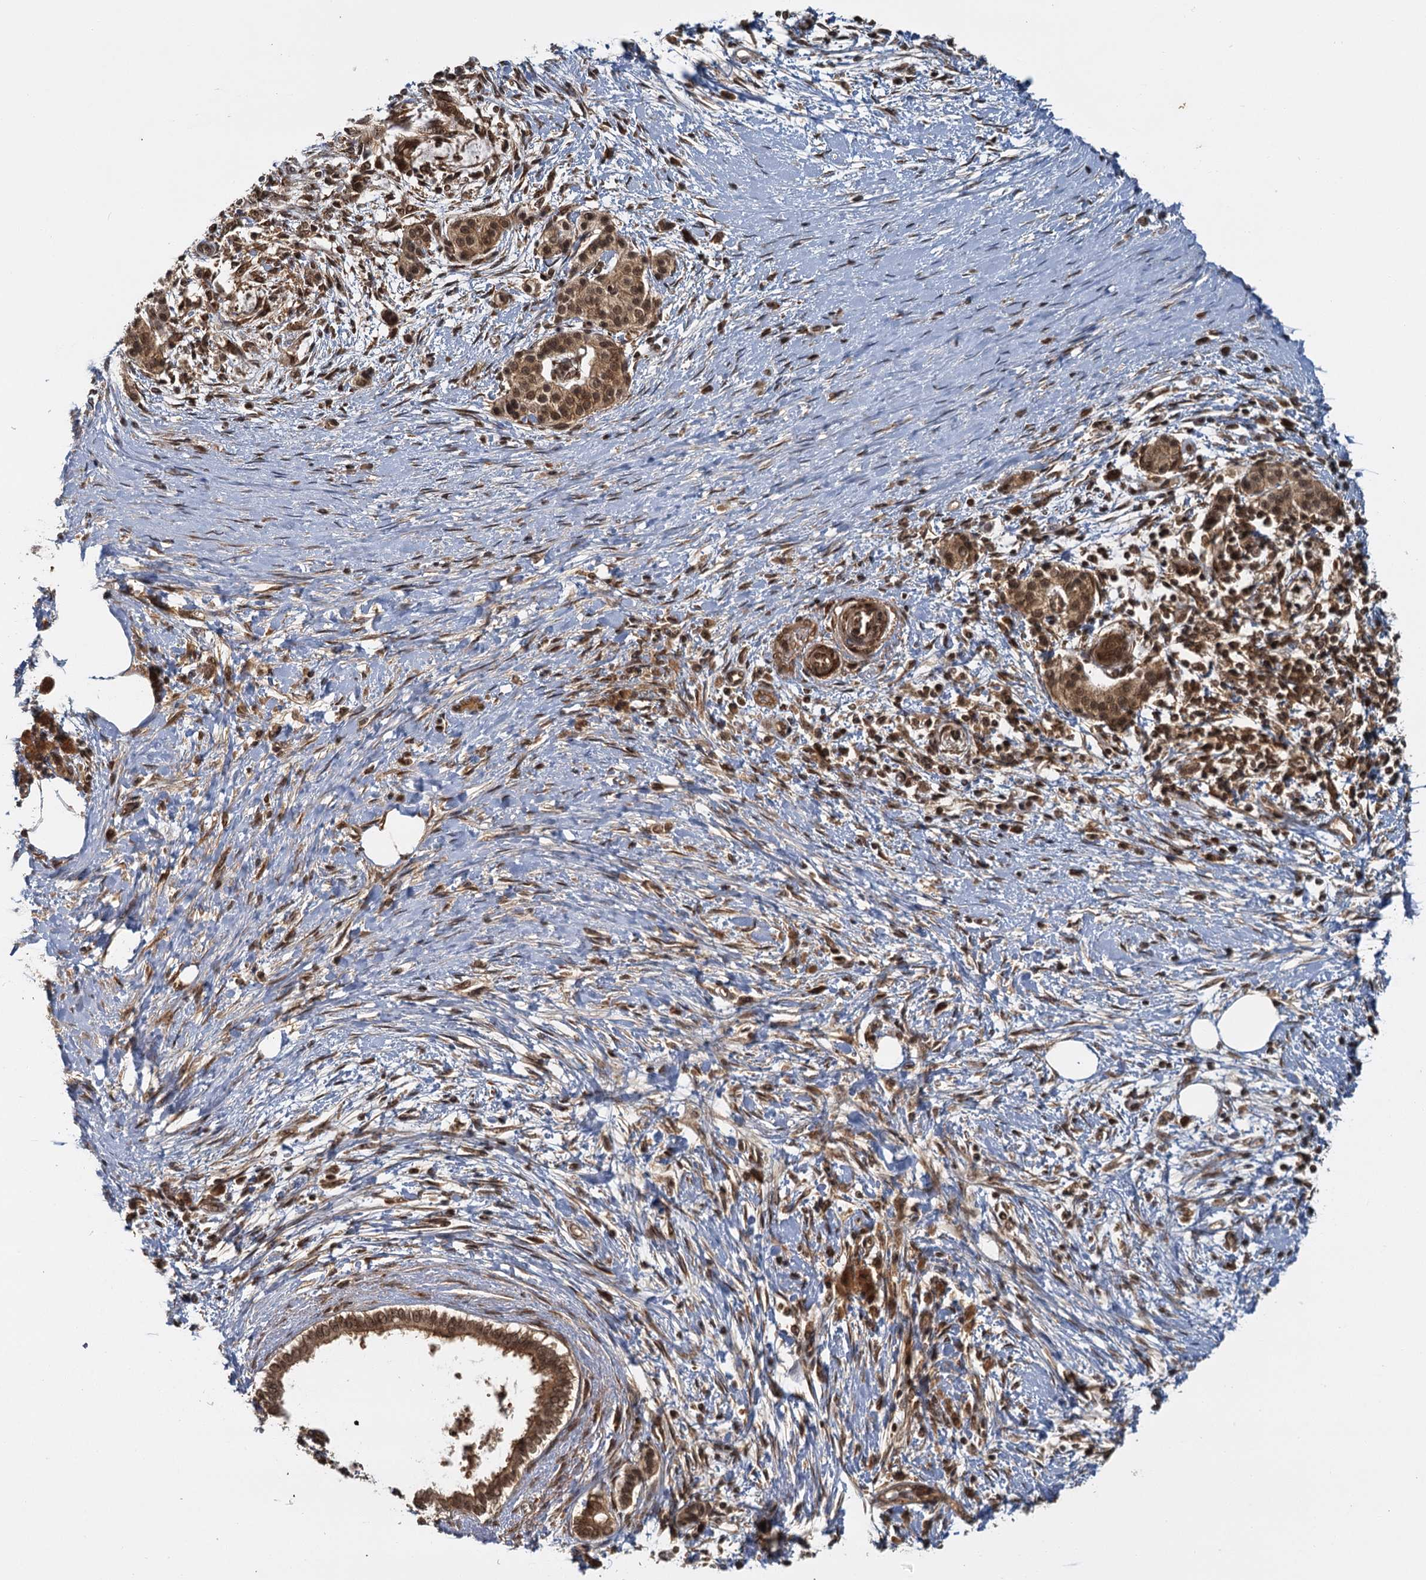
{"staining": {"intensity": "moderate", "quantity": ">75%", "location": "cytoplasmic/membranous,nuclear"}, "tissue": "pancreatic cancer", "cell_type": "Tumor cells", "image_type": "cancer", "snomed": [{"axis": "morphology", "description": "Adenocarcinoma, NOS"}, {"axis": "topography", "description": "Pancreas"}], "caption": "A brown stain shows moderate cytoplasmic/membranous and nuclear staining of a protein in human pancreatic adenocarcinoma tumor cells. The staining was performed using DAB (3,3'-diaminobenzidine) to visualize the protein expression in brown, while the nuclei were stained in blue with hematoxylin (Magnification: 20x).", "gene": "ZNF549", "patient": {"sex": "male", "age": 58}}